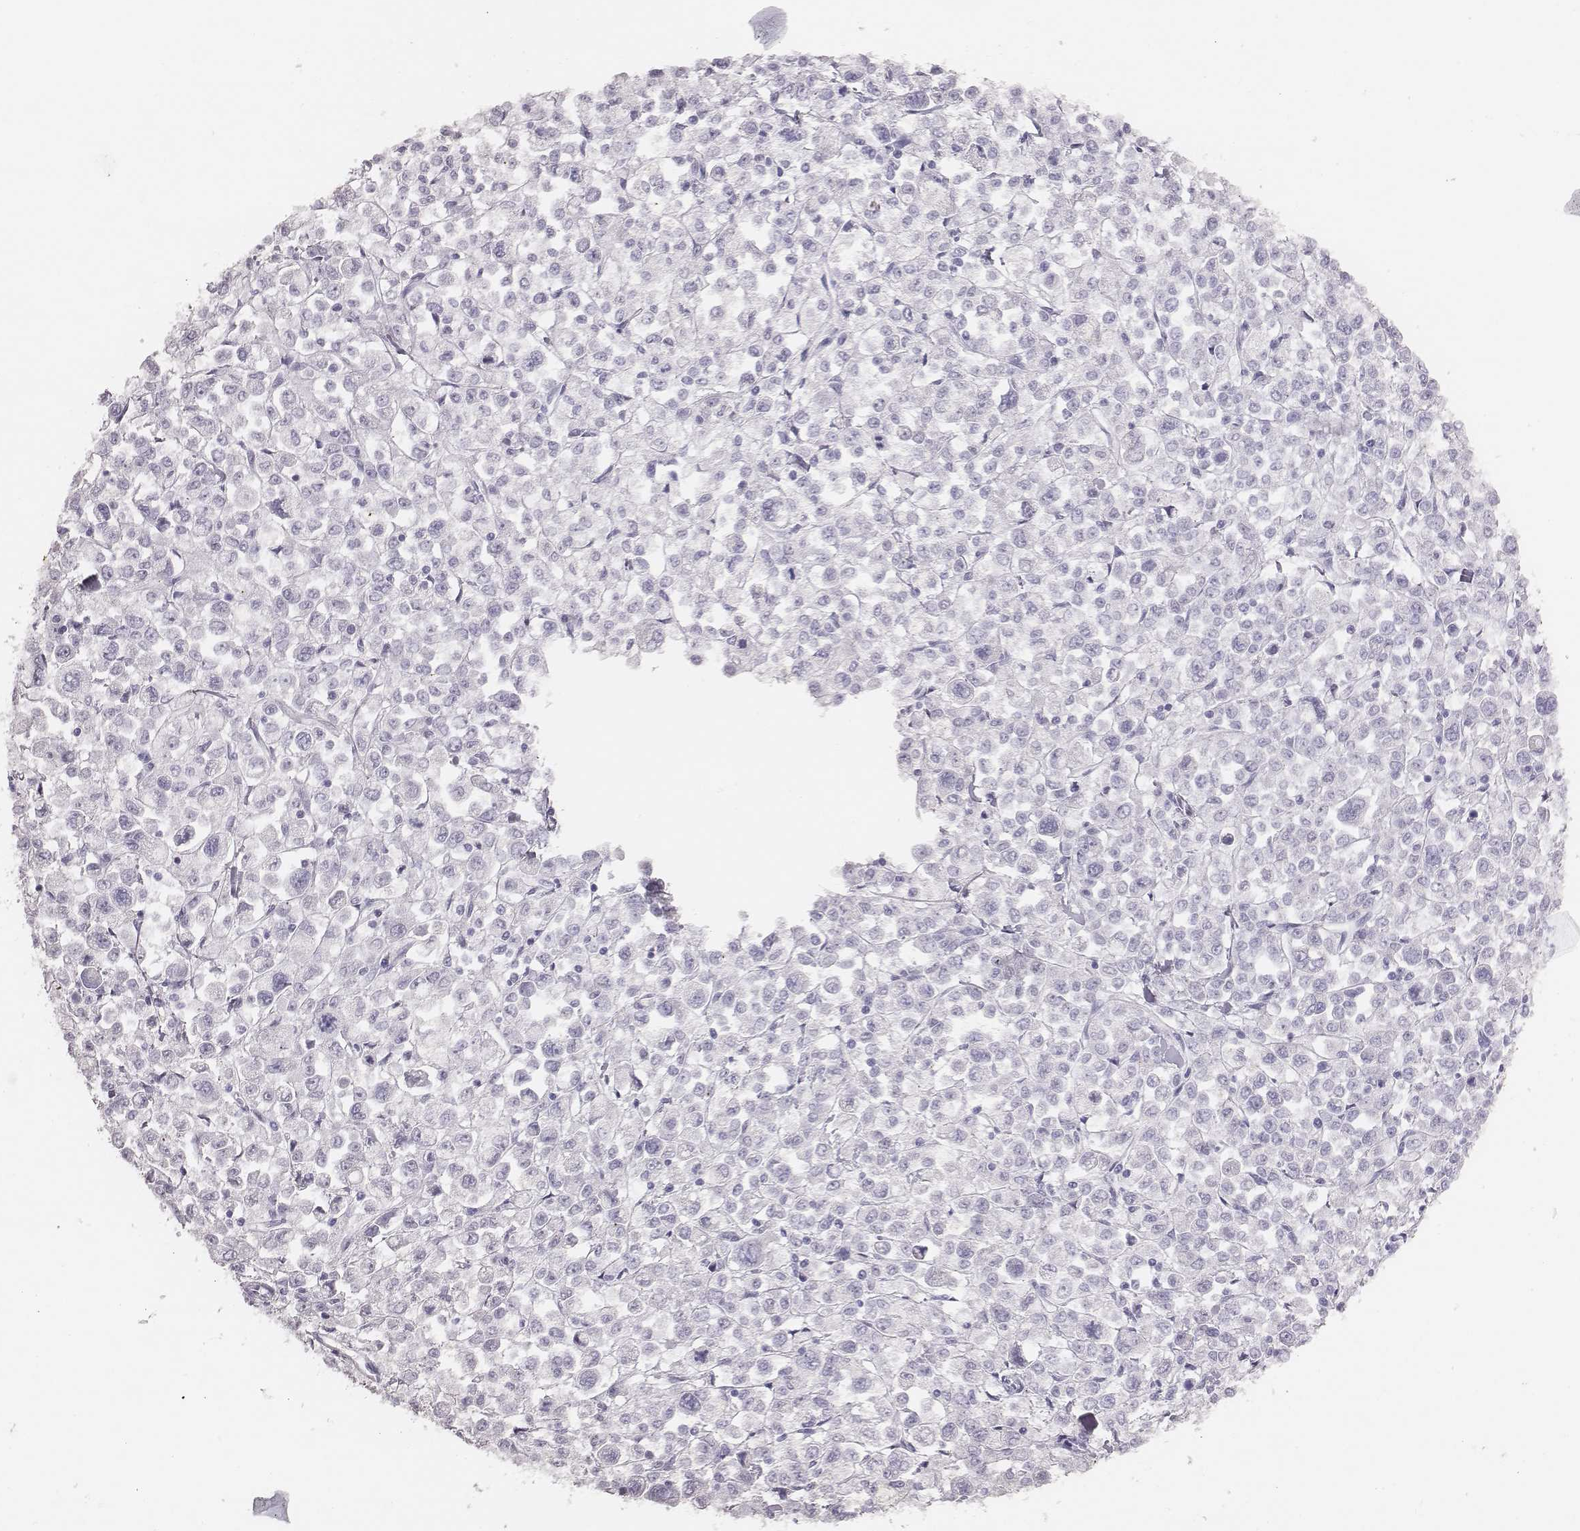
{"staining": {"intensity": "negative", "quantity": "none", "location": "none"}, "tissue": "stomach cancer", "cell_type": "Tumor cells", "image_type": "cancer", "snomed": [{"axis": "morphology", "description": "Adenocarcinoma, NOS"}, {"axis": "topography", "description": "Stomach, upper"}], "caption": "Adenocarcinoma (stomach) was stained to show a protein in brown. There is no significant positivity in tumor cells.", "gene": "H1-6", "patient": {"sex": "male", "age": 70}}